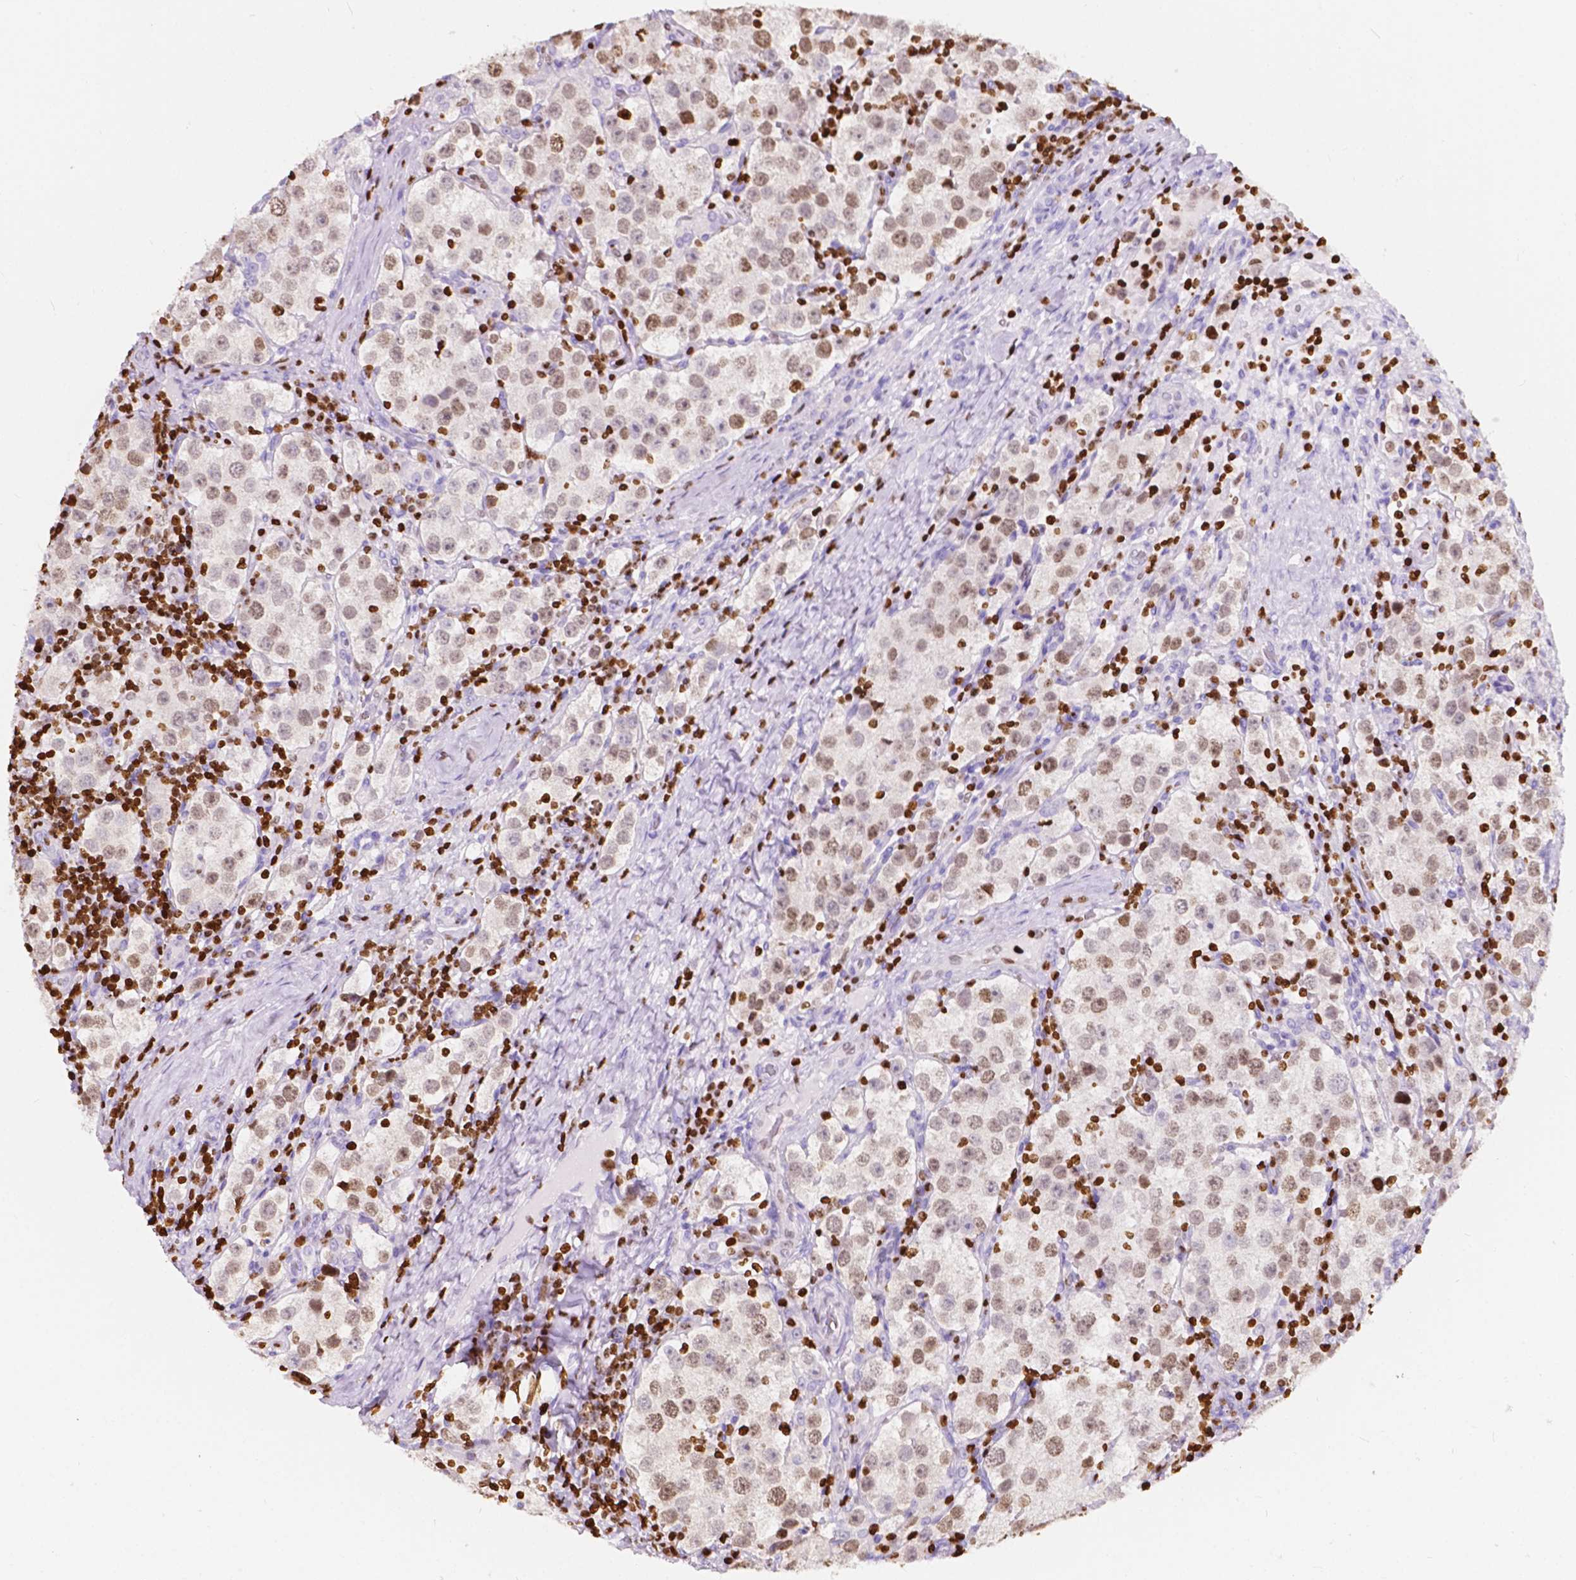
{"staining": {"intensity": "weak", "quantity": ">75%", "location": "nuclear"}, "tissue": "testis cancer", "cell_type": "Tumor cells", "image_type": "cancer", "snomed": [{"axis": "morphology", "description": "Seminoma, NOS"}, {"axis": "topography", "description": "Testis"}], "caption": "The micrograph demonstrates a brown stain indicating the presence of a protein in the nuclear of tumor cells in testis seminoma. Using DAB (brown) and hematoxylin (blue) stains, captured at high magnification using brightfield microscopy.", "gene": "CBY3", "patient": {"sex": "male", "age": 37}}